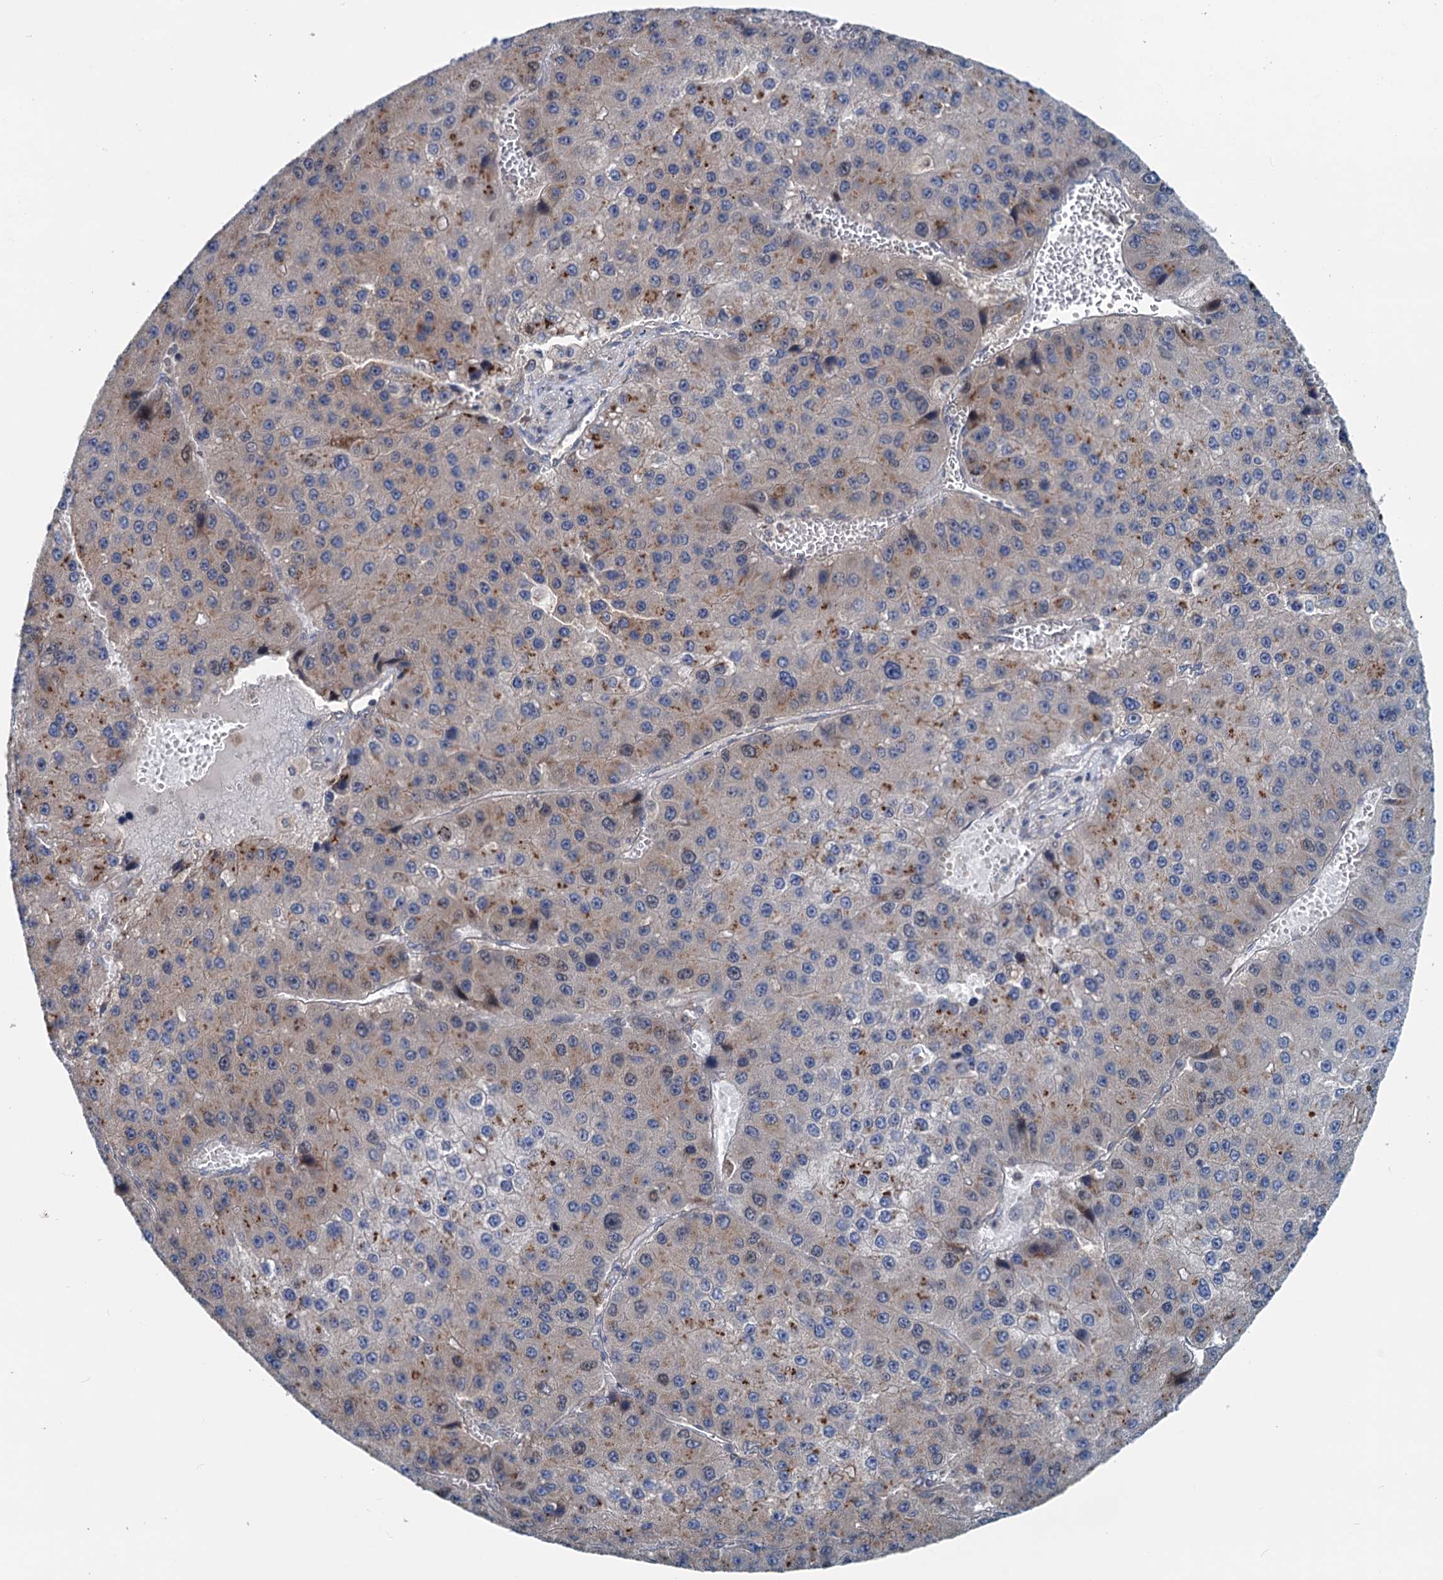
{"staining": {"intensity": "moderate", "quantity": "<25%", "location": "cytoplasmic/membranous"}, "tissue": "liver cancer", "cell_type": "Tumor cells", "image_type": "cancer", "snomed": [{"axis": "morphology", "description": "Carcinoma, Hepatocellular, NOS"}, {"axis": "topography", "description": "Liver"}], "caption": "Tumor cells exhibit low levels of moderate cytoplasmic/membranous positivity in approximately <25% of cells in liver cancer.", "gene": "TEDC1", "patient": {"sex": "female", "age": 73}}